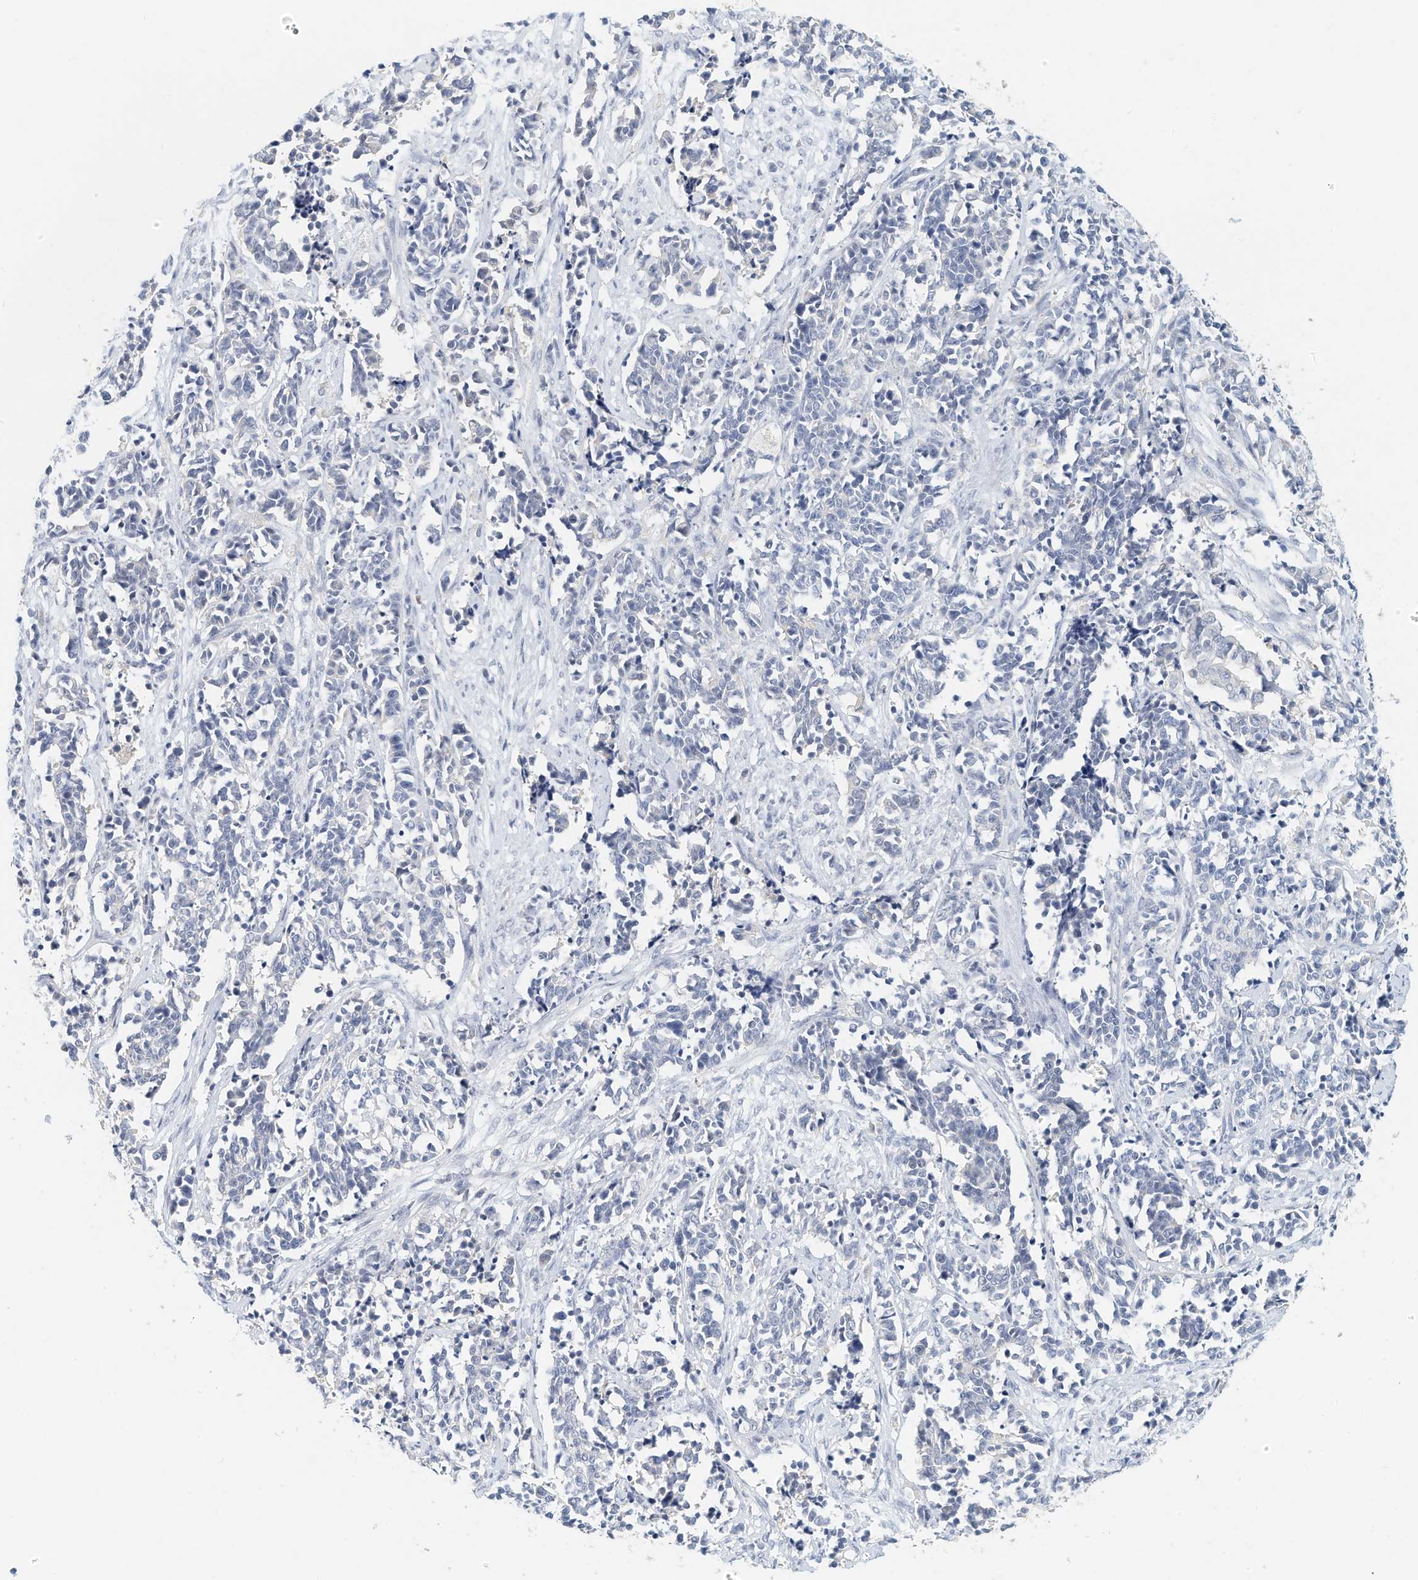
{"staining": {"intensity": "negative", "quantity": "none", "location": "none"}, "tissue": "cervical cancer", "cell_type": "Tumor cells", "image_type": "cancer", "snomed": [{"axis": "morphology", "description": "Normal tissue, NOS"}, {"axis": "morphology", "description": "Squamous cell carcinoma, NOS"}, {"axis": "topography", "description": "Cervix"}], "caption": "High magnification brightfield microscopy of cervical cancer stained with DAB (brown) and counterstained with hematoxylin (blue): tumor cells show no significant staining.", "gene": "MICAL1", "patient": {"sex": "female", "age": 35}}